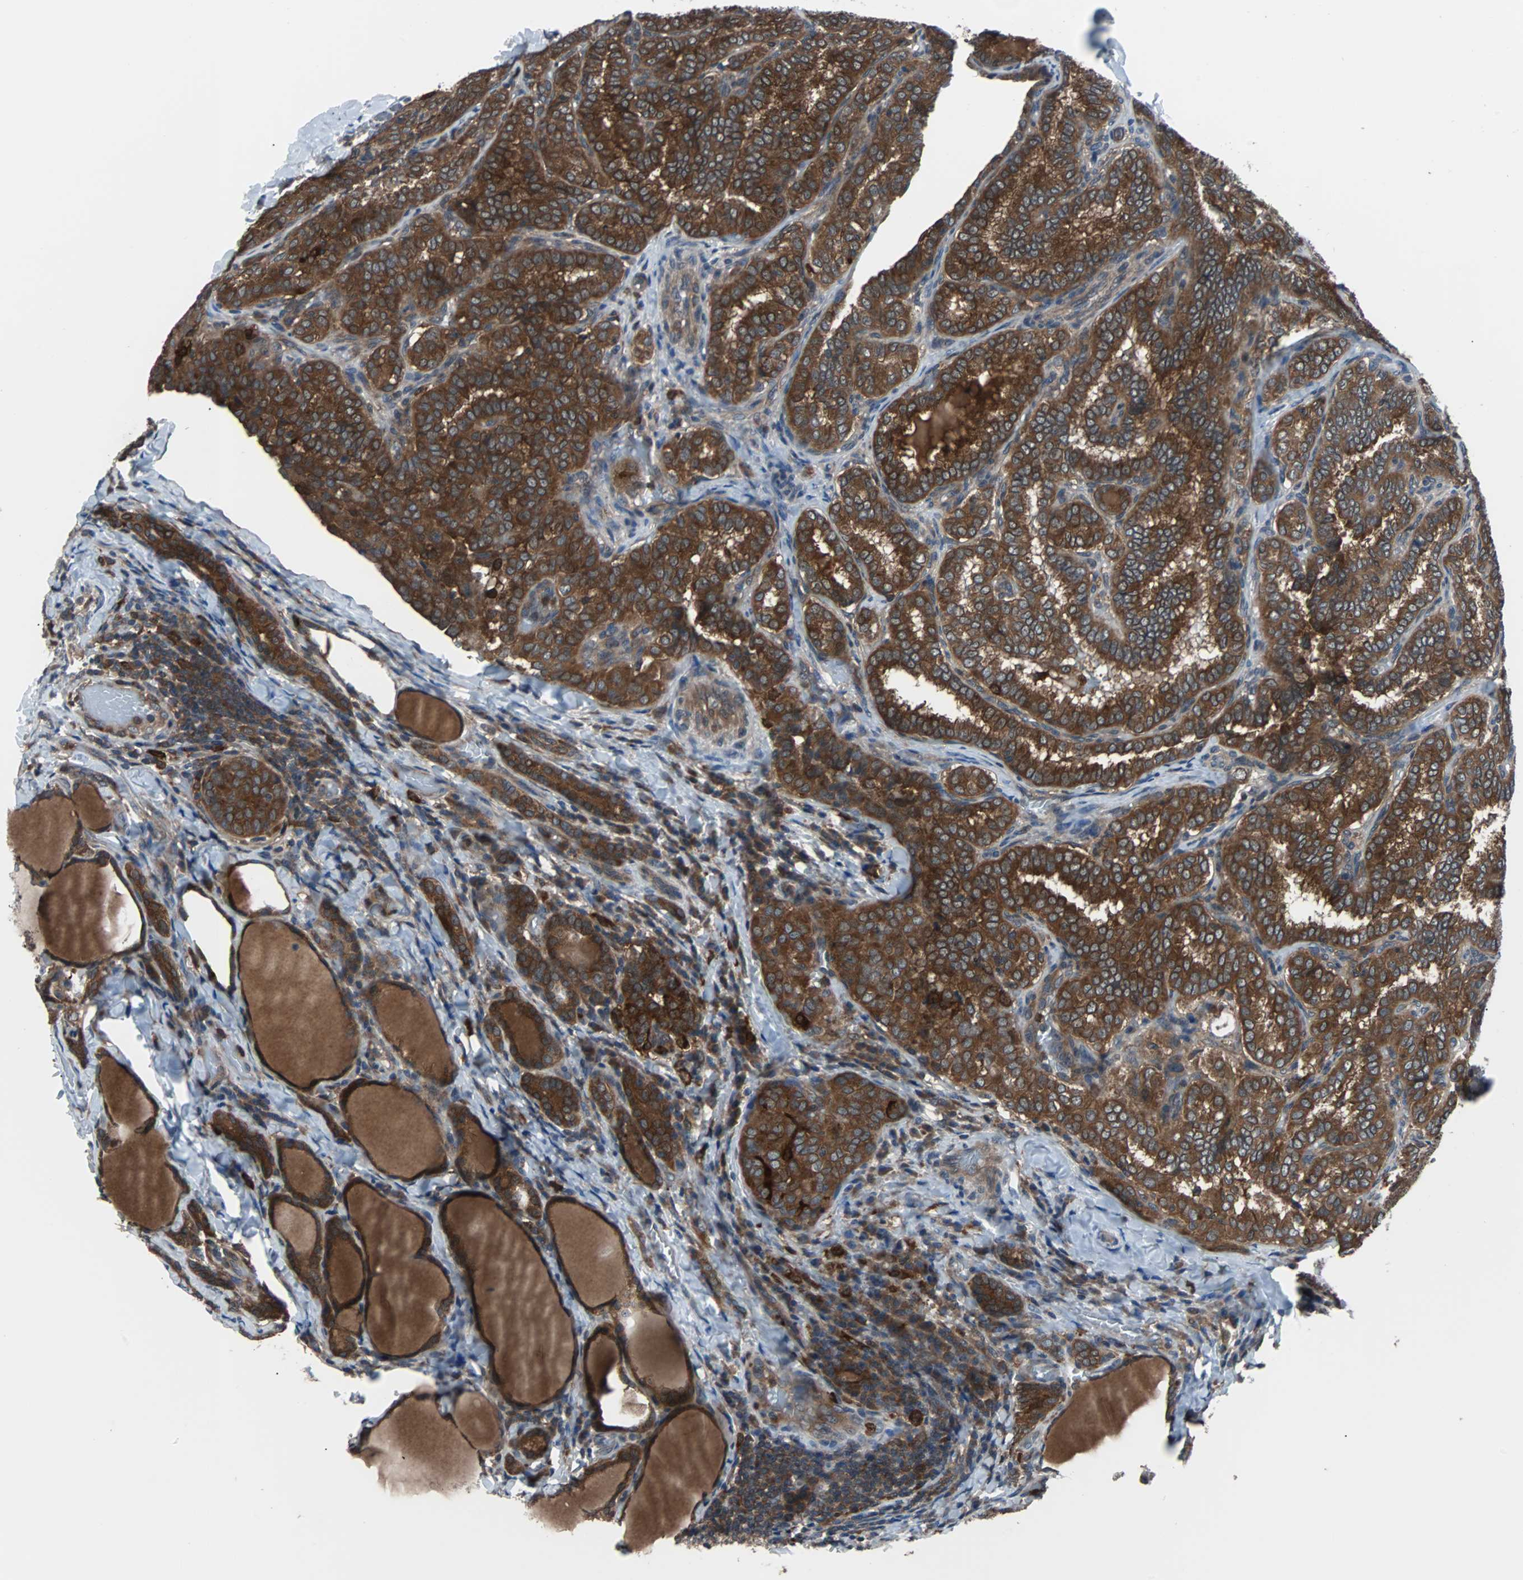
{"staining": {"intensity": "strong", "quantity": ">75%", "location": "cytoplasmic/membranous"}, "tissue": "thyroid cancer", "cell_type": "Tumor cells", "image_type": "cancer", "snomed": [{"axis": "morphology", "description": "Normal tissue, NOS"}, {"axis": "morphology", "description": "Papillary adenocarcinoma, NOS"}, {"axis": "topography", "description": "Thyroid gland"}], "caption": "DAB immunohistochemical staining of thyroid cancer reveals strong cytoplasmic/membranous protein staining in about >75% of tumor cells. Using DAB (3,3'-diaminobenzidine) (brown) and hematoxylin (blue) stains, captured at high magnification using brightfield microscopy.", "gene": "PAK1", "patient": {"sex": "female", "age": 30}}